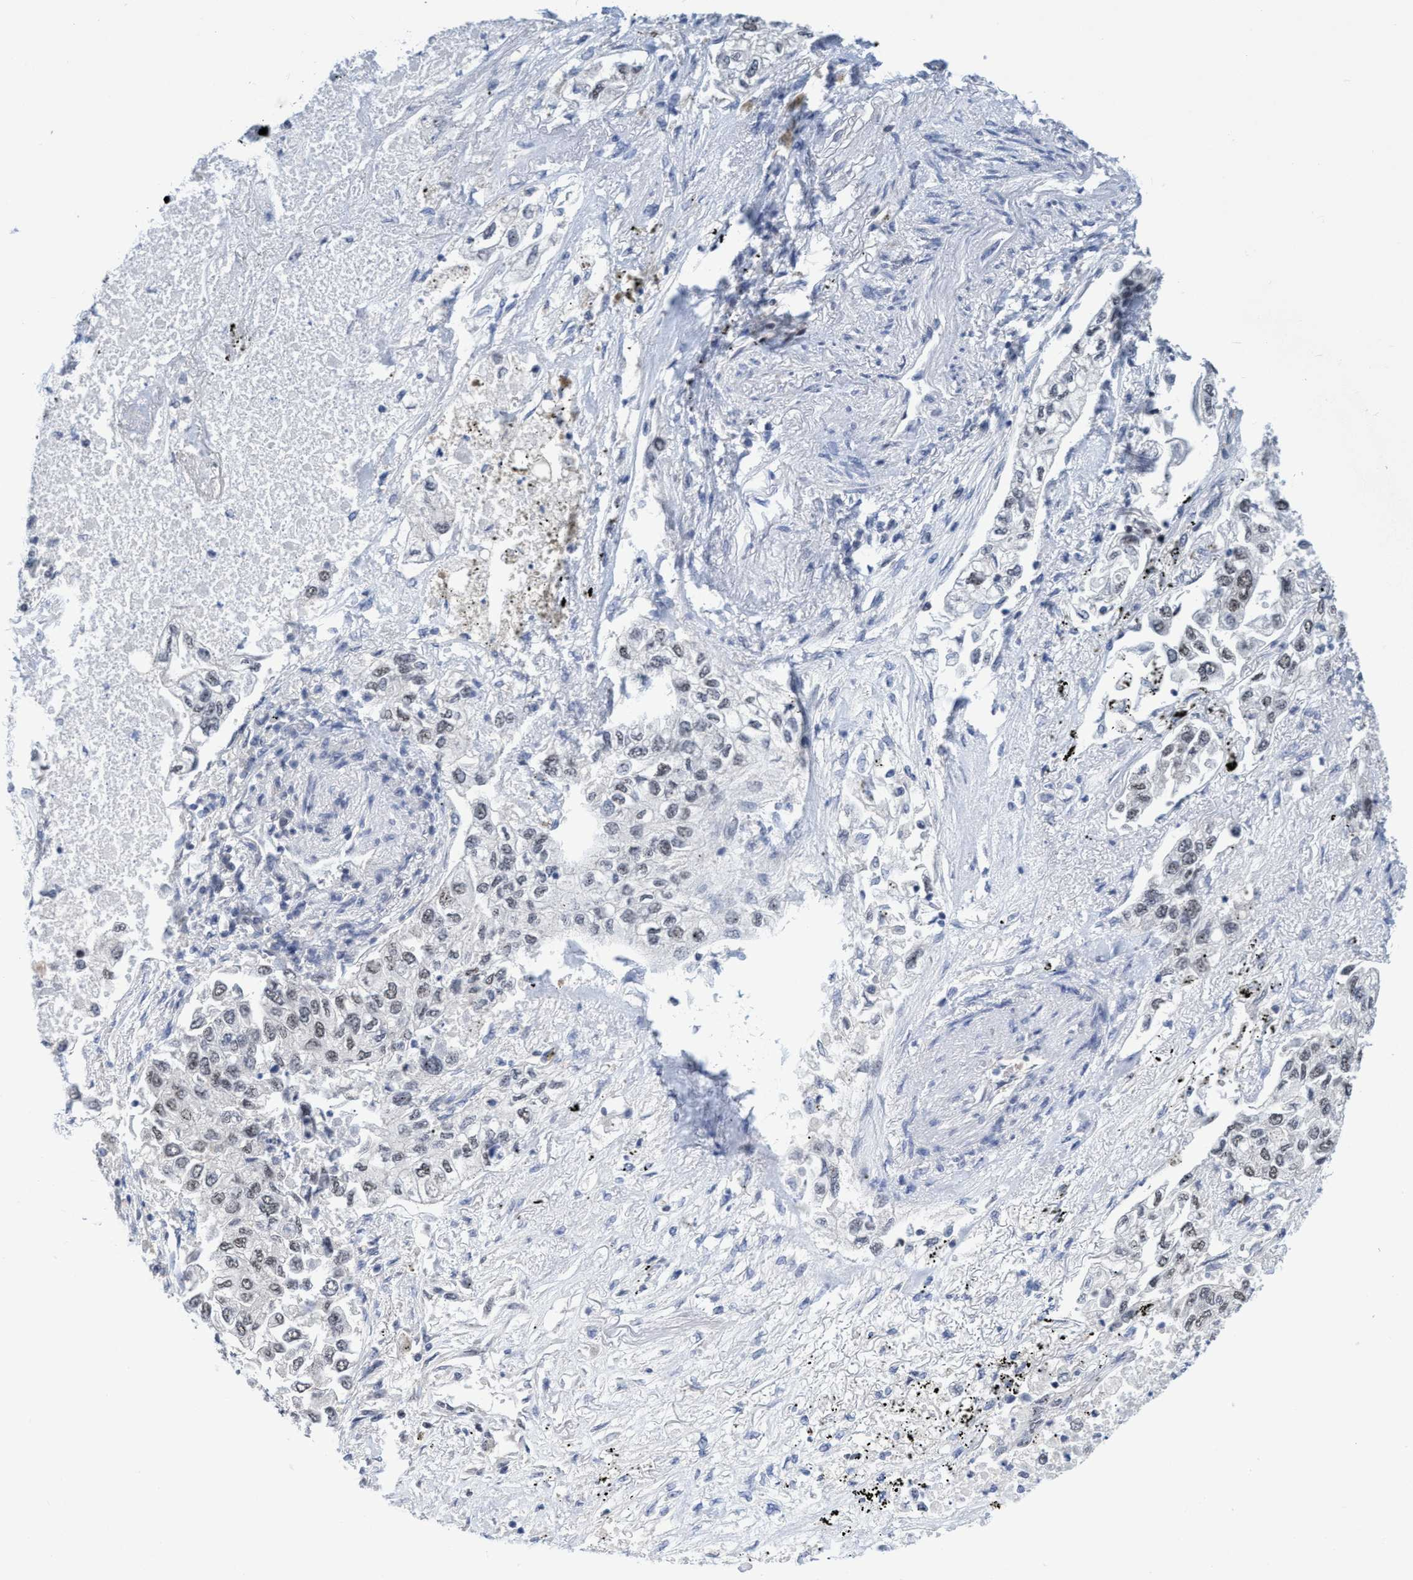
{"staining": {"intensity": "weak", "quantity": ">75%", "location": "nuclear"}, "tissue": "lung cancer", "cell_type": "Tumor cells", "image_type": "cancer", "snomed": [{"axis": "morphology", "description": "Inflammation, NOS"}, {"axis": "morphology", "description": "Adenocarcinoma, NOS"}, {"axis": "topography", "description": "Lung"}], "caption": "IHC photomicrograph of neoplastic tissue: lung adenocarcinoma stained using immunohistochemistry (IHC) shows low levels of weak protein expression localized specifically in the nuclear of tumor cells, appearing as a nuclear brown color.", "gene": "C9orf78", "patient": {"sex": "male", "age": 63}}